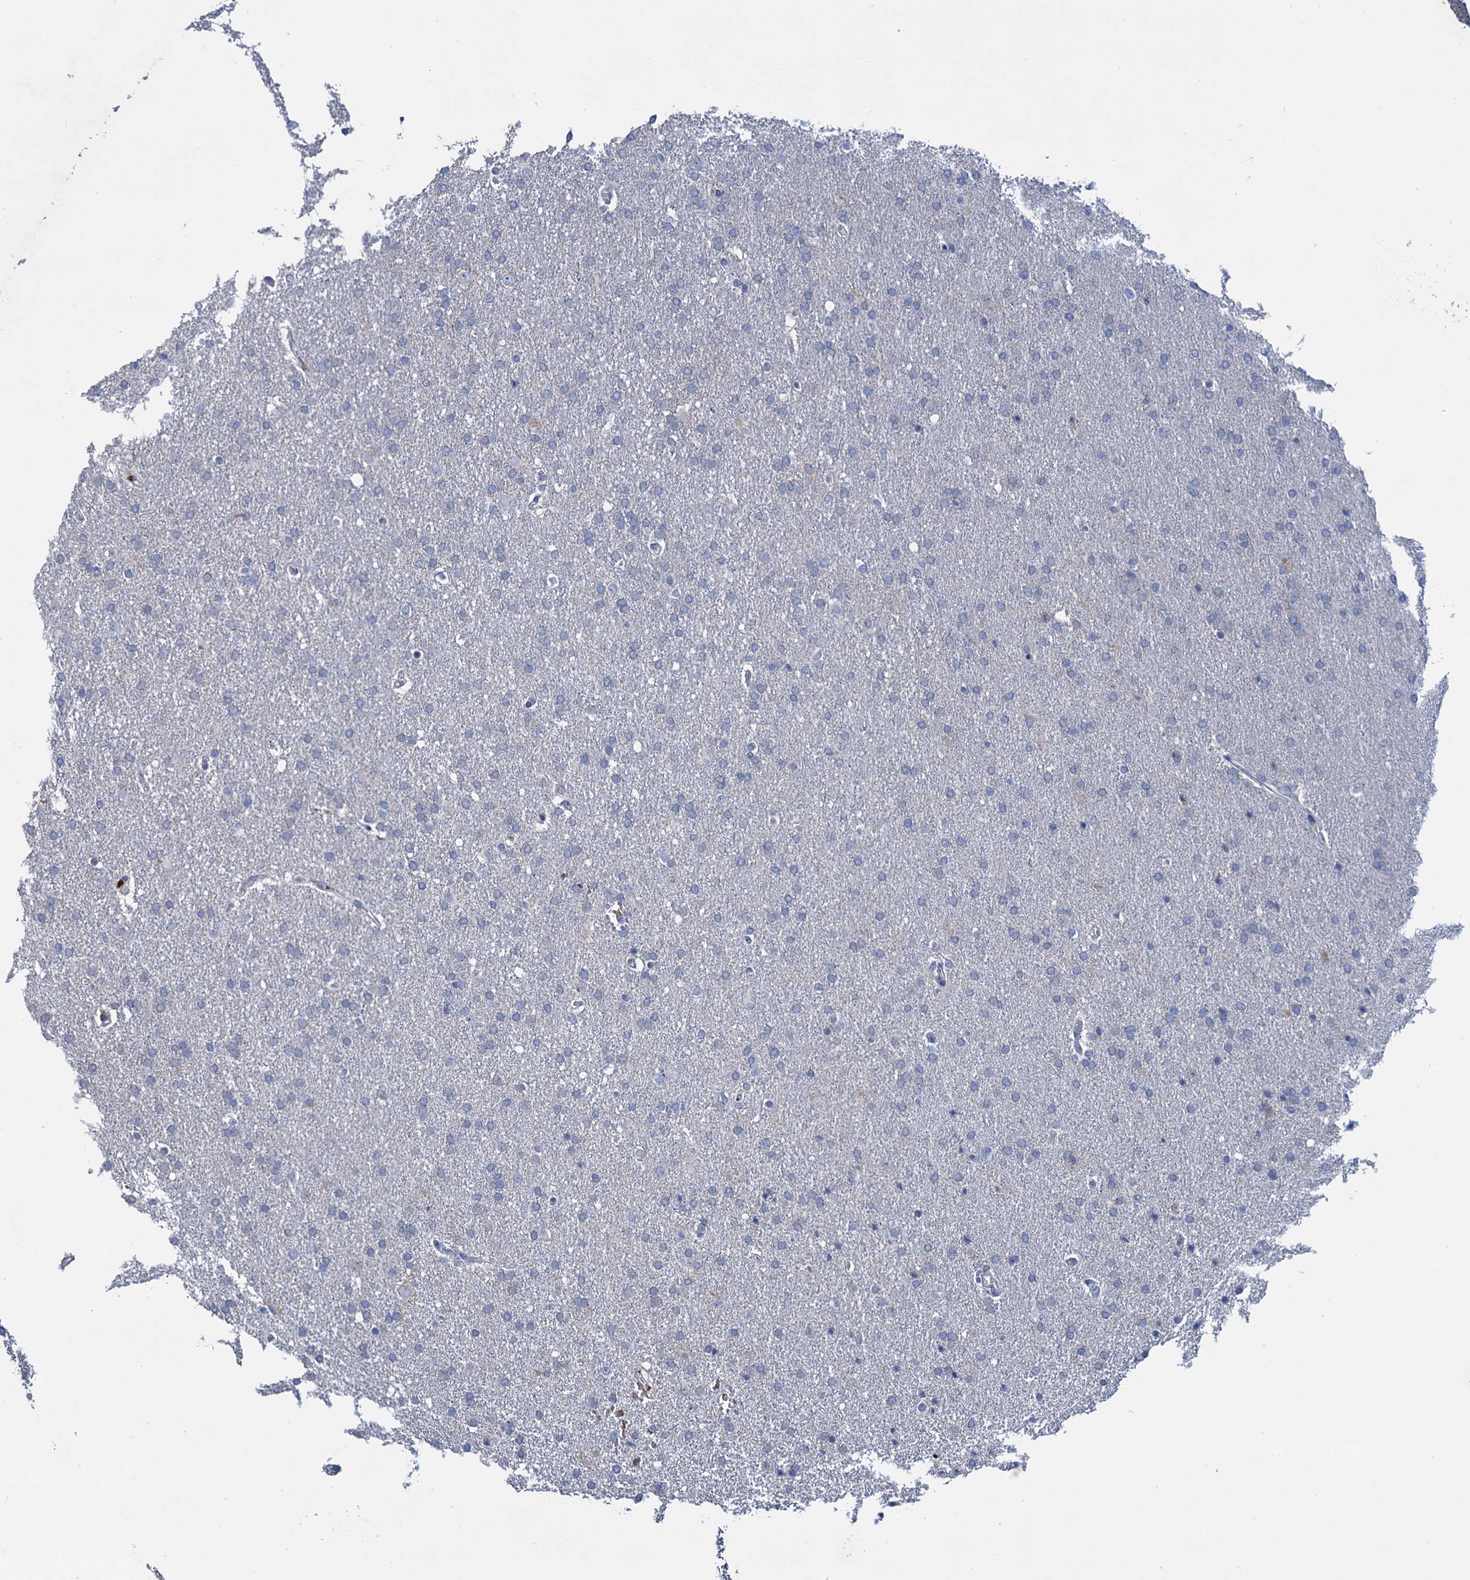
{"staining": {"intensity": "negative", "quantity": "none", "location": "none"}, "tissue": "glioma", "cell_type": "Tumor cells", "image_type": "cancer", "snomed": [{"axis": "morphology", "description": "Glioma, malignant, High grade"}, {"axis": "topography", "description": "Brain"}], "caption": "A high-resolution image shows IHC staining of malignant glioma (high-grade), which shows no significant expression in tumor cells.", "gene": "RTKN2", "patient": {"sex": "male", "age": 72}}